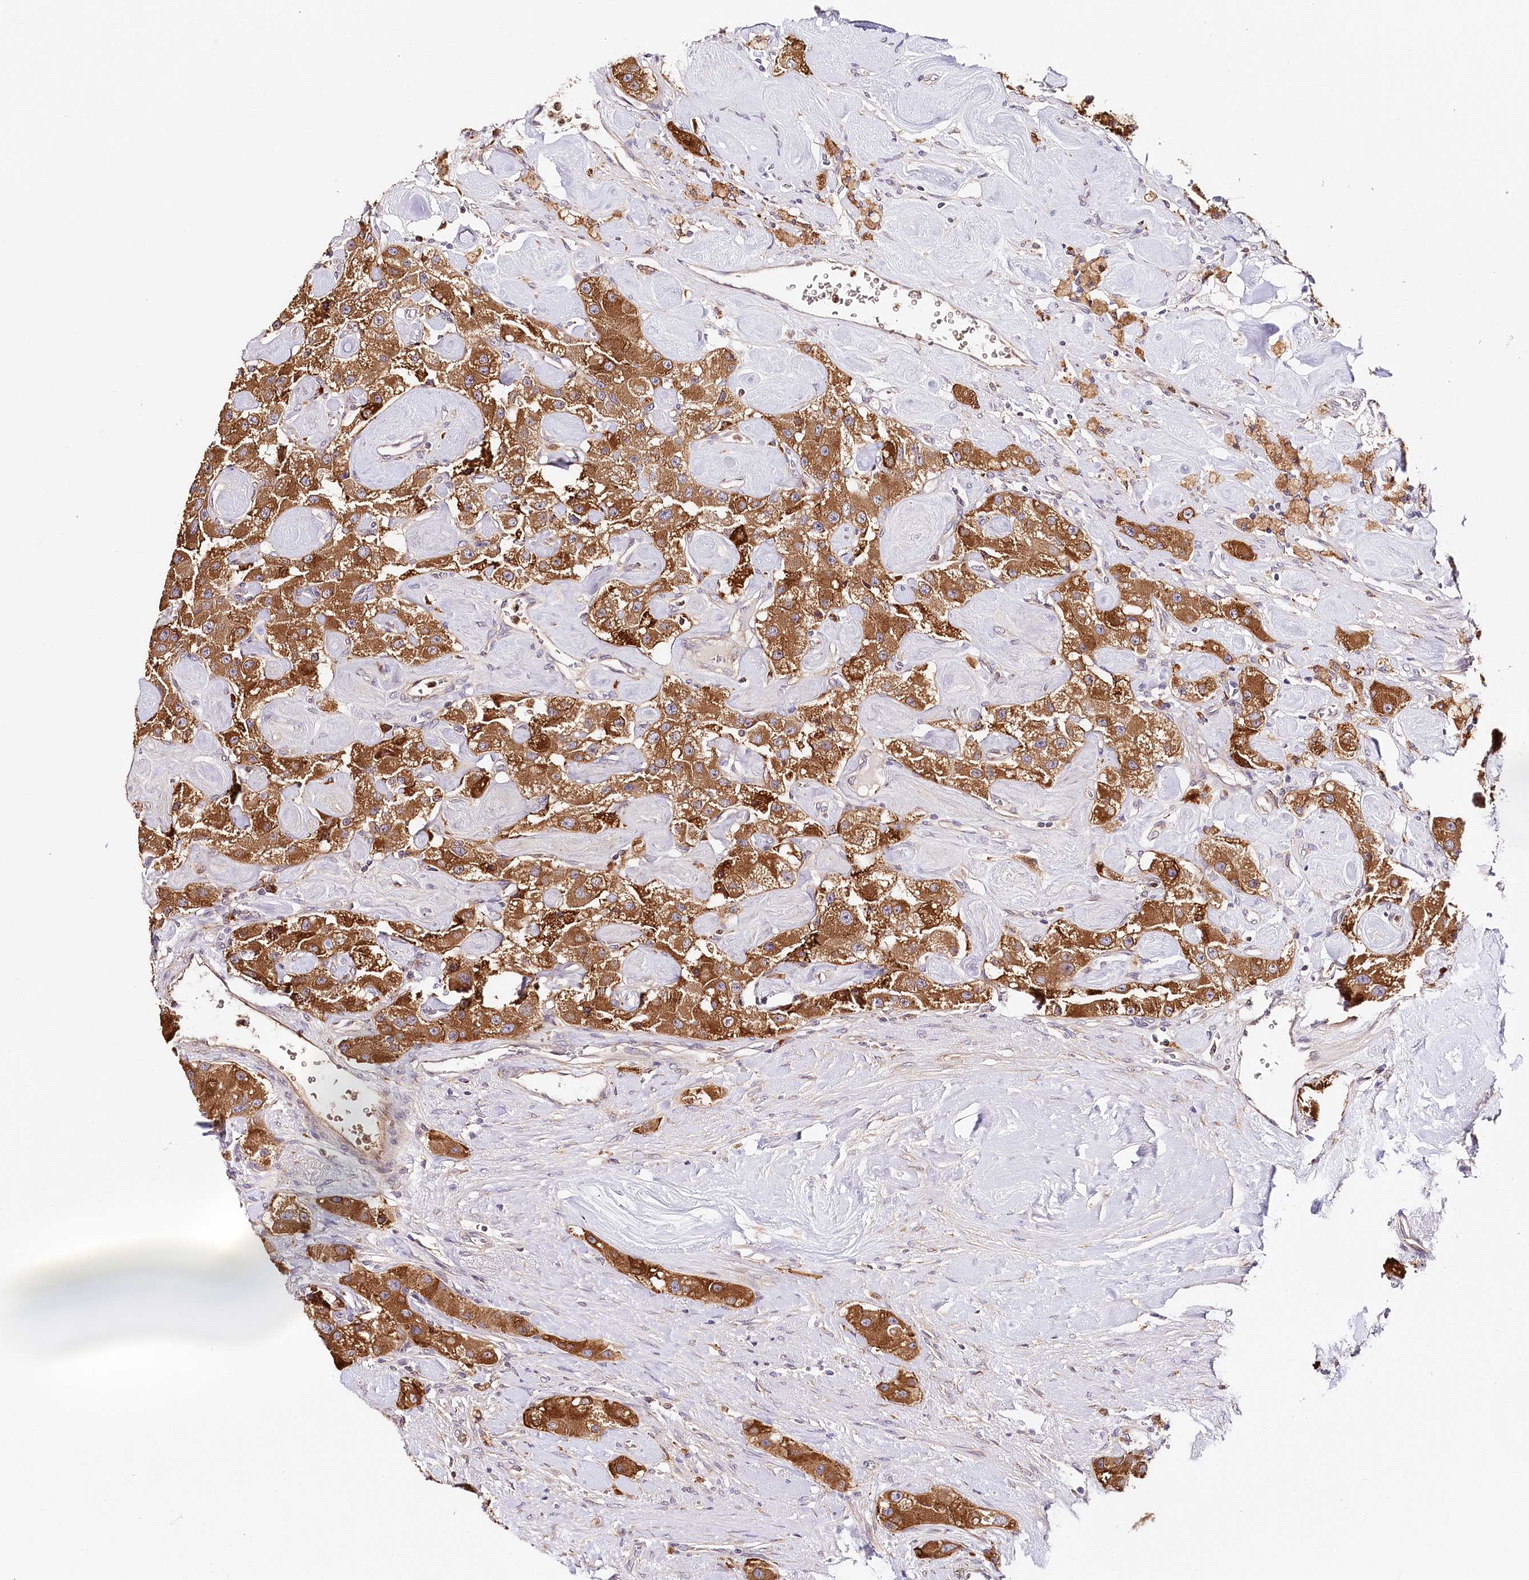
{"staining": {"intensity": "strong", "quantity": ">75%", "location": "cytoplasmic/membranous"}, "tissue": "carcinoid", "cell_type": "Tumor cells", "image_type": "cancer", "snomed": [{"axis": "morphology", "description": "Carcinoid, malignant, NOS"}, {"axis": "topography", "description": "Pancreas"}], "caption": "High-magnification brightfield microscopy of carcinoid stained with DAB (brown) and counterstained with hematoxylin (blue). tumor cells exhibit strong cytoplasmic/membranous staining is present in about>75% of cells. The staining is performed using DAB (3,3'-diaminobenzidine) brown chromogen to label protein expression. The nuclei are counter-stained blue using hematoxylin.", "gene": "VEGFA", "patient": {"sex": "male", "age": 41}}